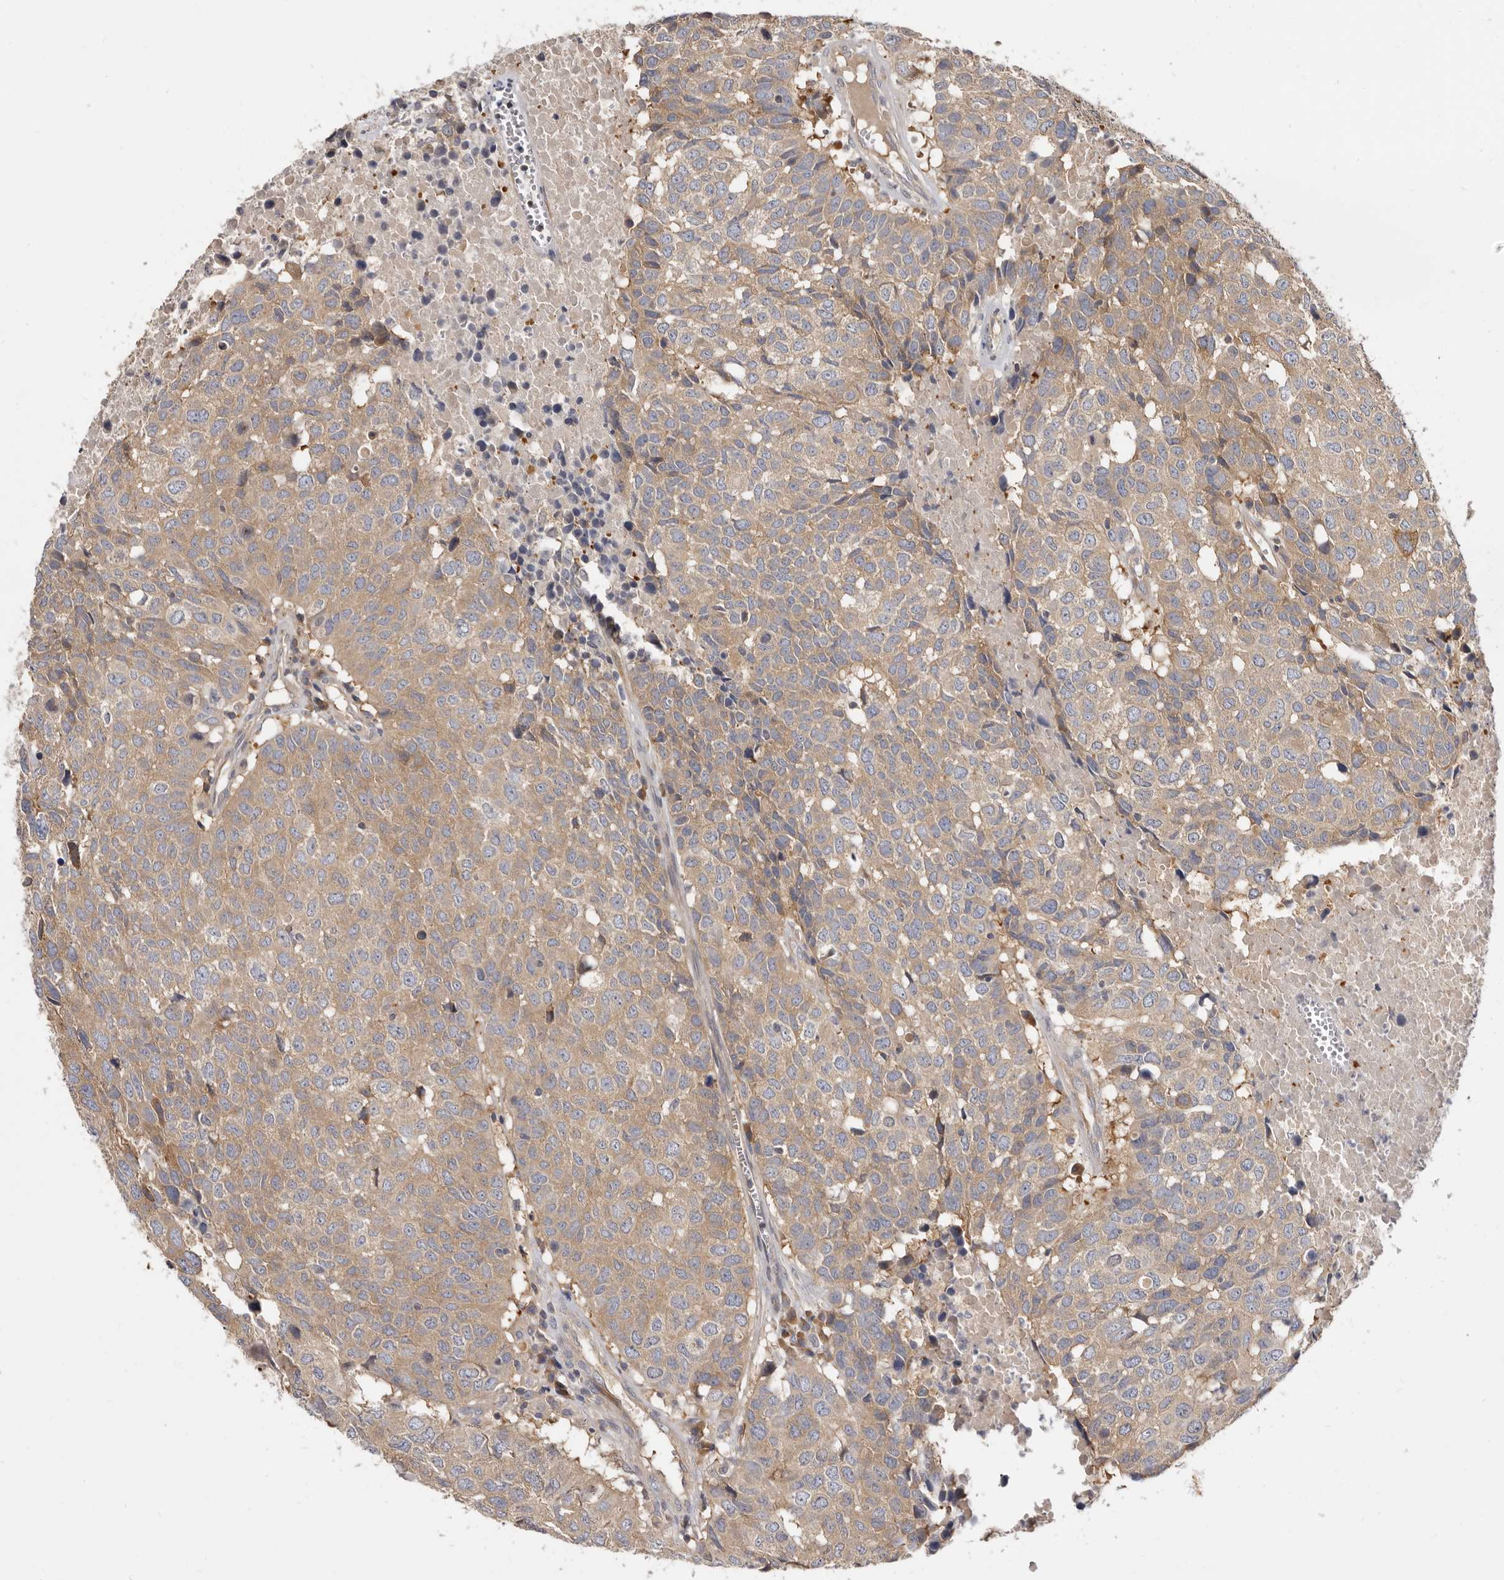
{"staining": {"intensity": "moderate", "quantity": ">75%", "location": "cytoplasmic/membranous"}, "tissue": "head and neck cancer", "cell_type": "Tumor cells", "image_type": "cancer", "snomed": [{"axis": "morphology", "description": "Squamous cell carcinoma, NOS"}, {"axis": "topography", "description": "Head-Neck"}], "caption": "Brown immunohistochemical staining in squamous cell carcinoma (head and neck) displays moderate cytoplasmic/membranous staining in about >75% of tumor cells.", "gene": "ADAMTS20", "patient": {"sex": "male", "age": 66}}